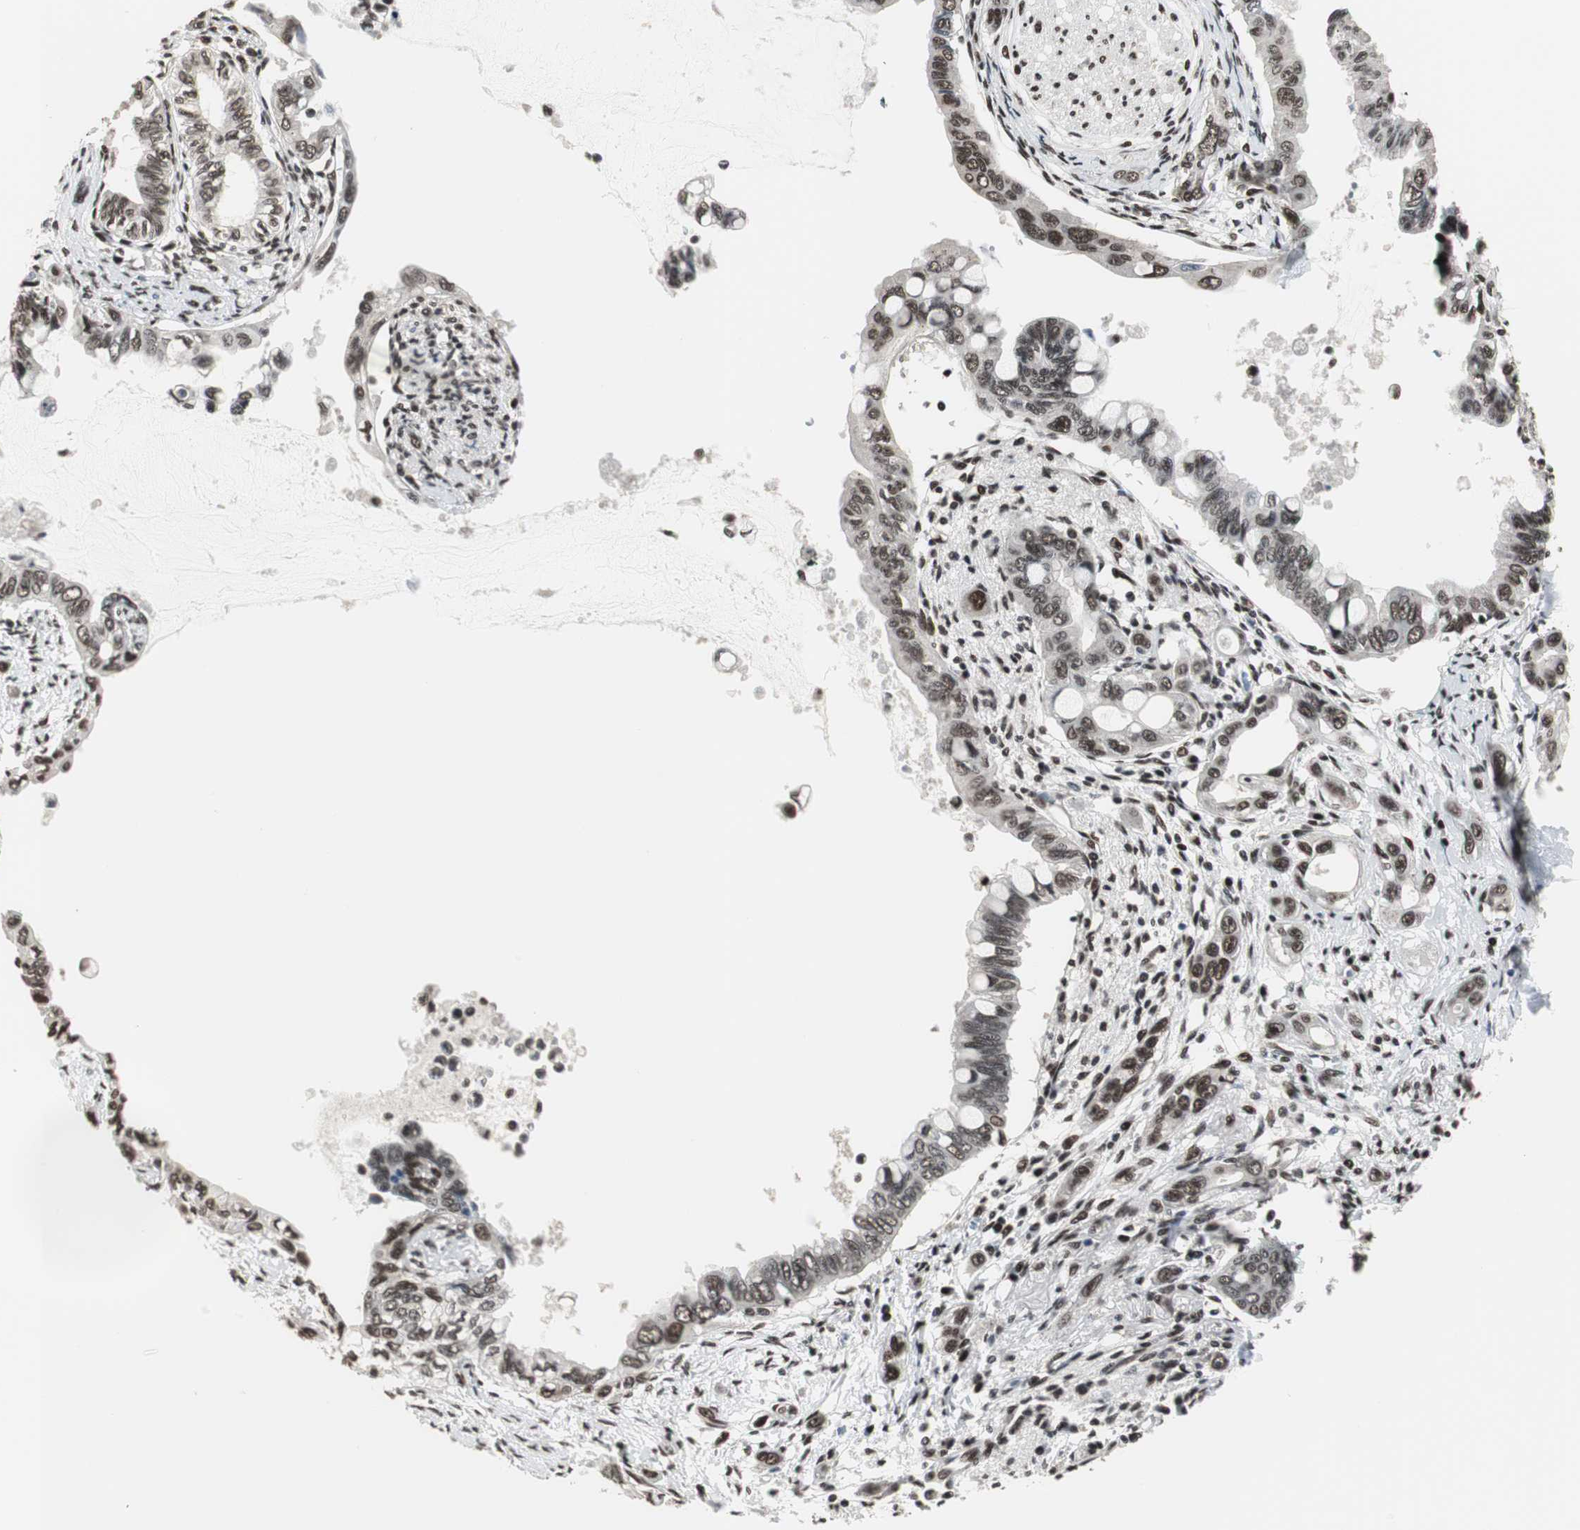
{"staining": {"intensity": "strong", "quantity": ">75%", "location": "nuclear"}, "tissue": "pancreatic cancer", "cell_type": "Tumor cells", "image_type": "cancer", "snomed": [{"axis": "morphology", "description": "Adenocarcinoma, NOS"}, {"axis": "topography", "description": "Pancreas"}], "caption": "Human pancreatic adenocarcinoma stained for a protein (brown) reveals strong nuclear positive expression in approximately >75% of tumor cells.", "gene": "CDK9", "patient": {"sex": "female", "age": 60}}